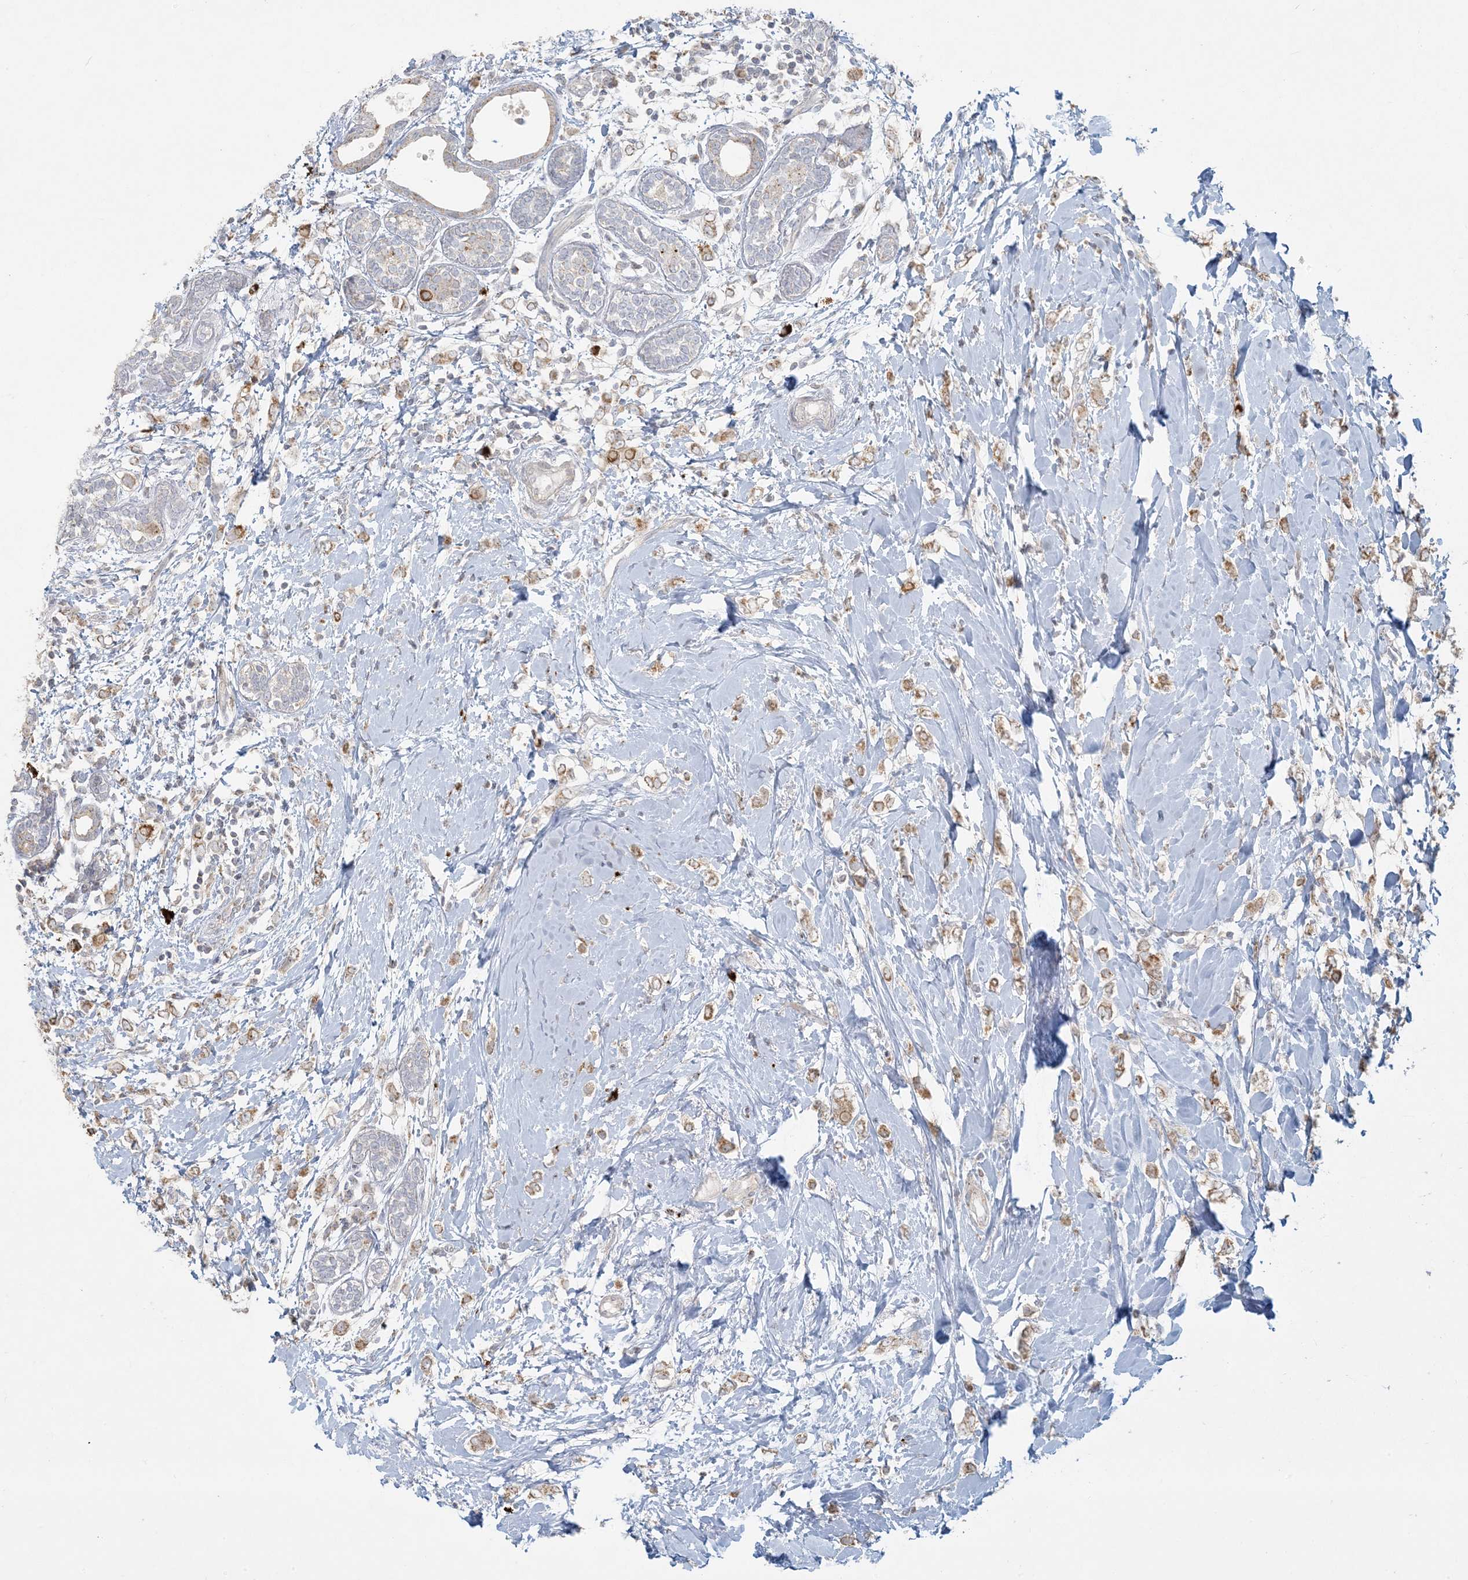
{"staining": {"intensity": "moderate", "quantity": ">75%", "location": "cytoplasmic/membranous"}, "tissue": "breast cancer", "cell_type": "Tumor cells", "image_type": "cancer", "snomed": [{"axis": "morphology", "description": "Normal tissue, NOS"}, {"axis": "morphology", "description": "Lobular carcinoma"}, {"axis": "topography", "description": "Breast"}], "caption": "IHC staining of breast cancer (lobular carcinoma), which displays medium levels of moderate cytoplasmic/membranous staining in approximately >75% of tumor cells indicating moderate cytoplasmic/membranous protein positivity. The staining was performed using DAB (3,3'-diaminobenzidine) (brown) for protein detection and nuclei were counterstained in hematoxylin (blue).", "gene": "MCAT", "patient": {"sex": "female", "age": 47}}